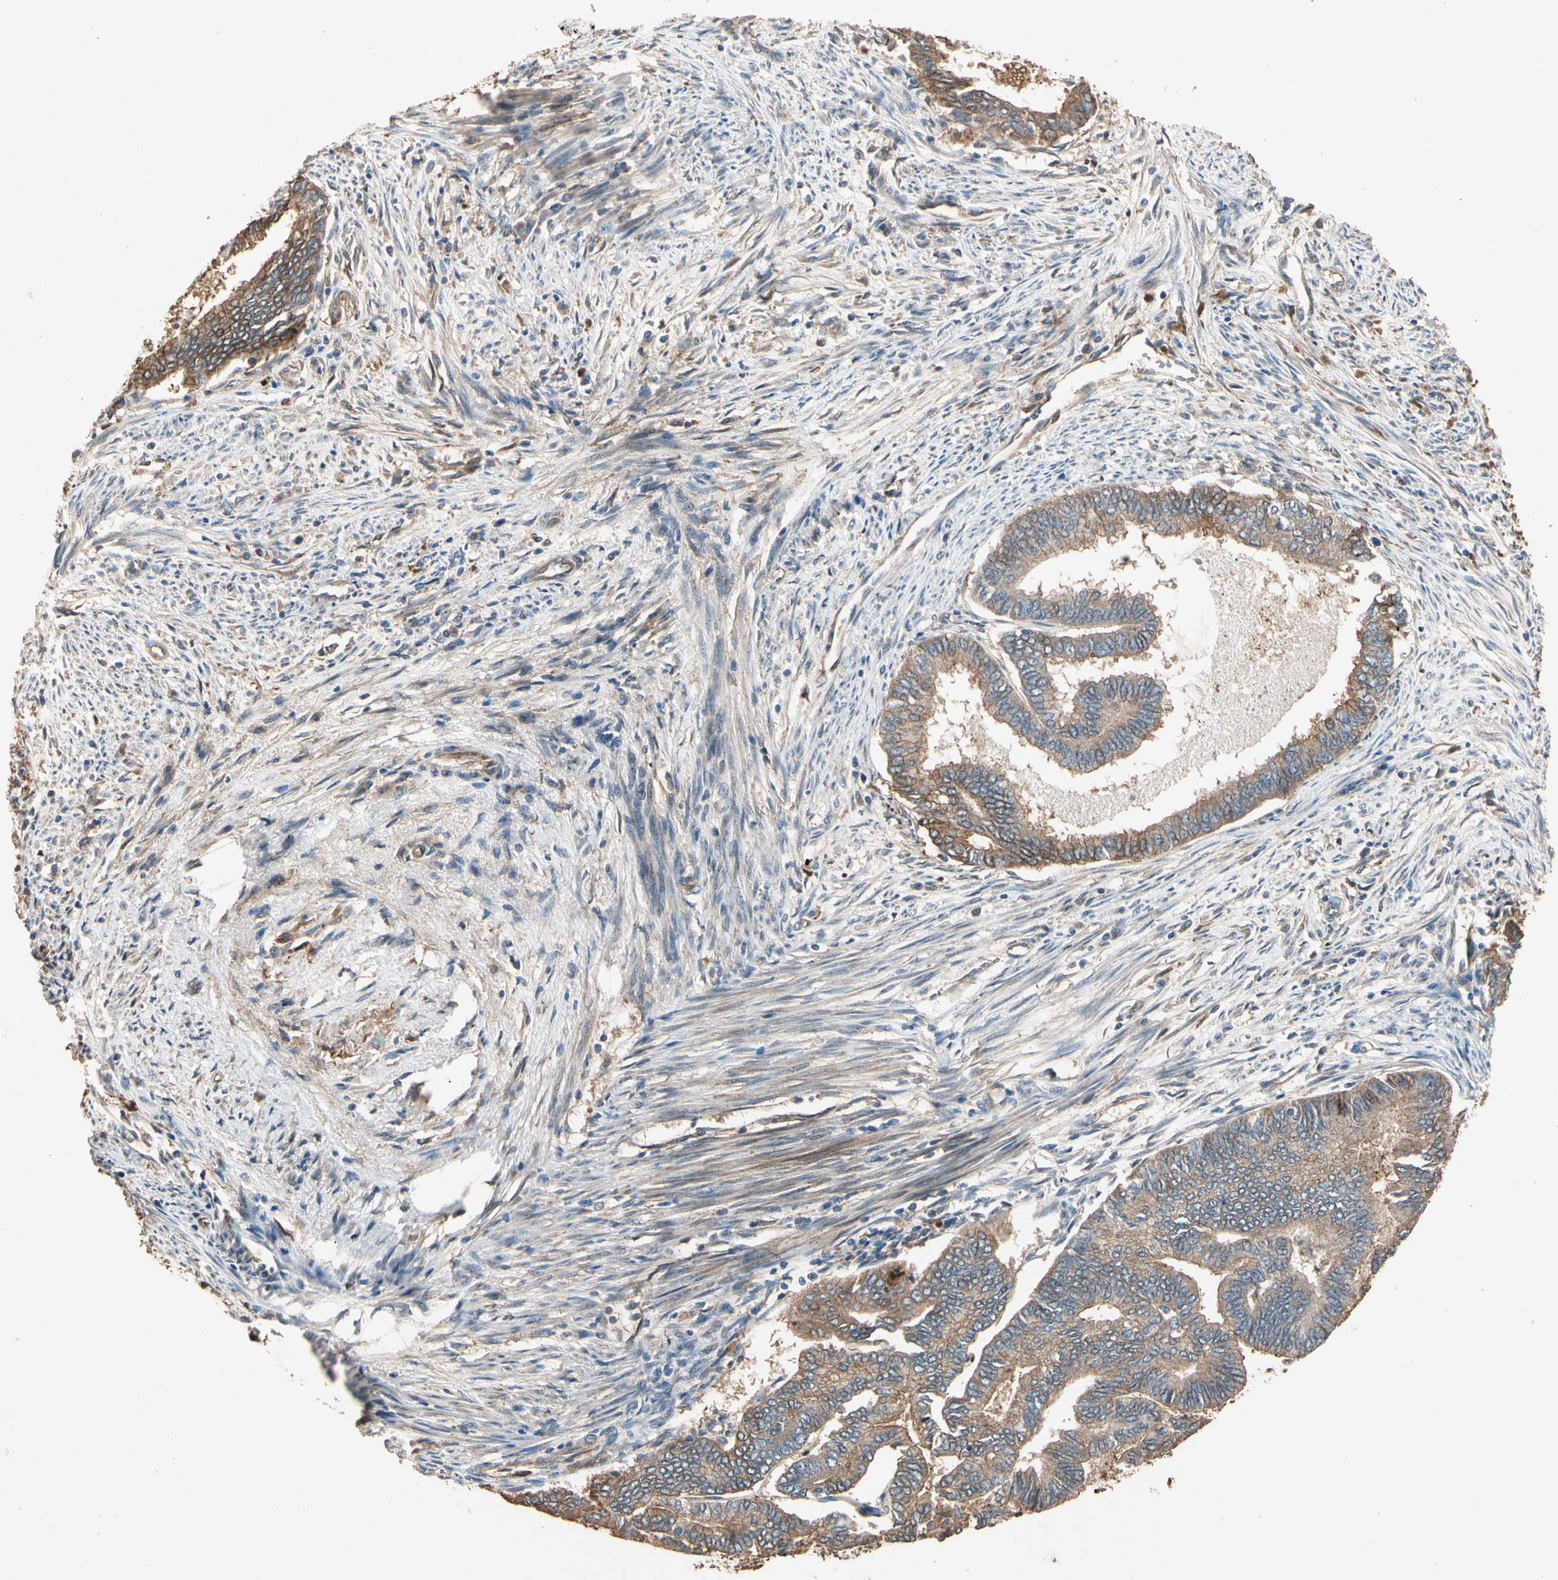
{"staining": {"intensity": "moderate", "quantity": ">75%", "location": "cytoplasmic/membranous"}, "tissue": "endometrial cancer", "cell_type": "Tumor cells", "image_type": "cancer", "snomed": [{"axis": "morphology", "description": "Adenocarcinoma, NOS"}, {"axis": "topography", "description": "Endometrium"}], "caption": "Protein staining of endometrial cancer tissue displays moderate cytoplasmic/membranous expression in approximately >75% of tumor cells.", "gene": "MGRN1", "patient": {"sex": "female", "age": 86}}